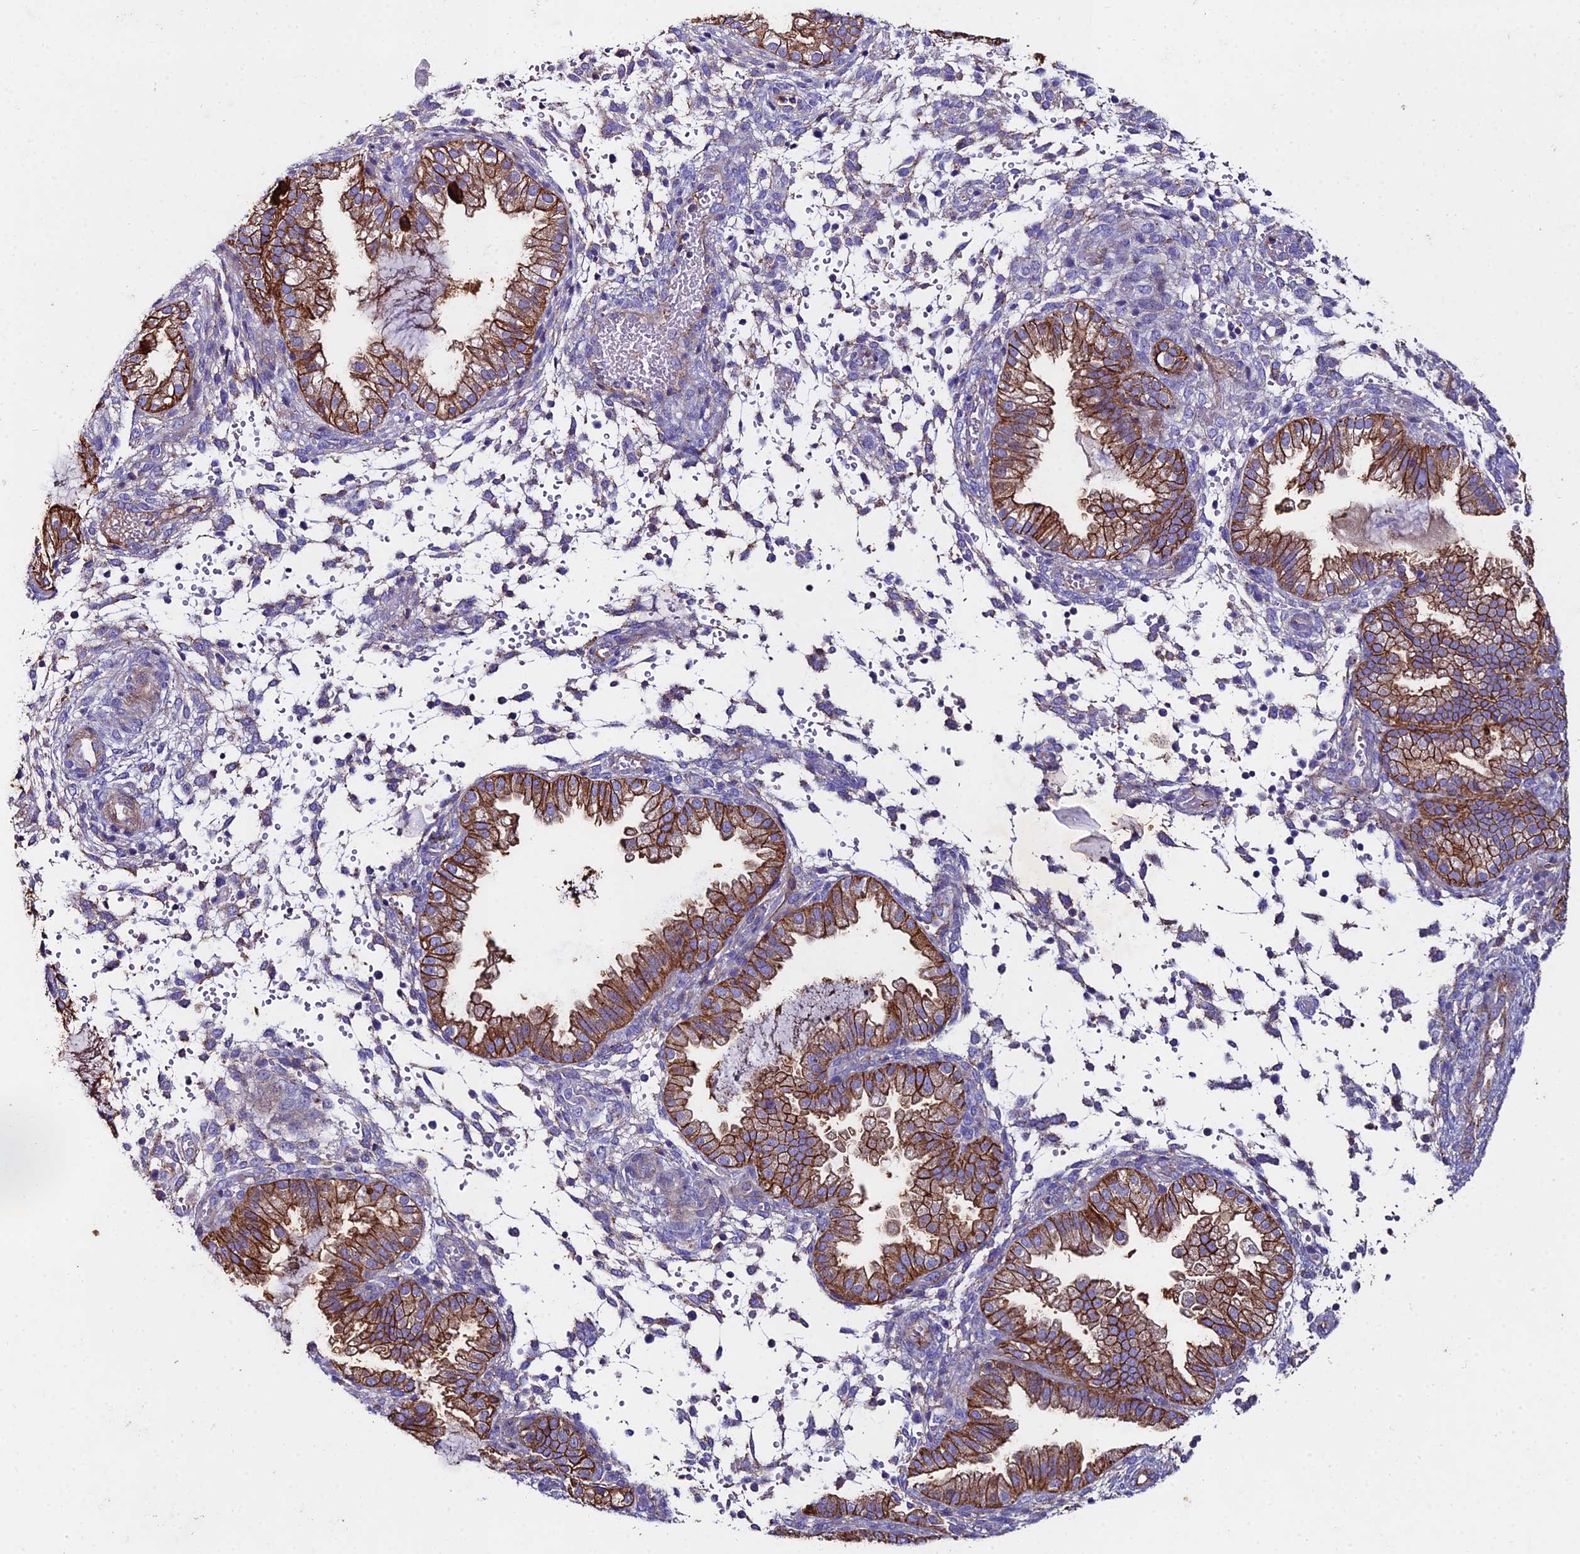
{"staining": {"intensity": "weak", "quantity": "<25%", "location": "cytoplasmic/membranous"}, "tissue": "endometrium", "cell_type": "Cells in endometrial stroma", "image_type": "normal", "snomed": [{"axis": "morphology", "description": "Normal tissue, NOS"}, {"axis": "topography", "description": "Endometrium"}], "caption": "This is an IHC image of normal endometrium. There is no staining in cells in endometrial stroma.", "gene": "C6", "patient": {"sex": "female", "age": 33}}